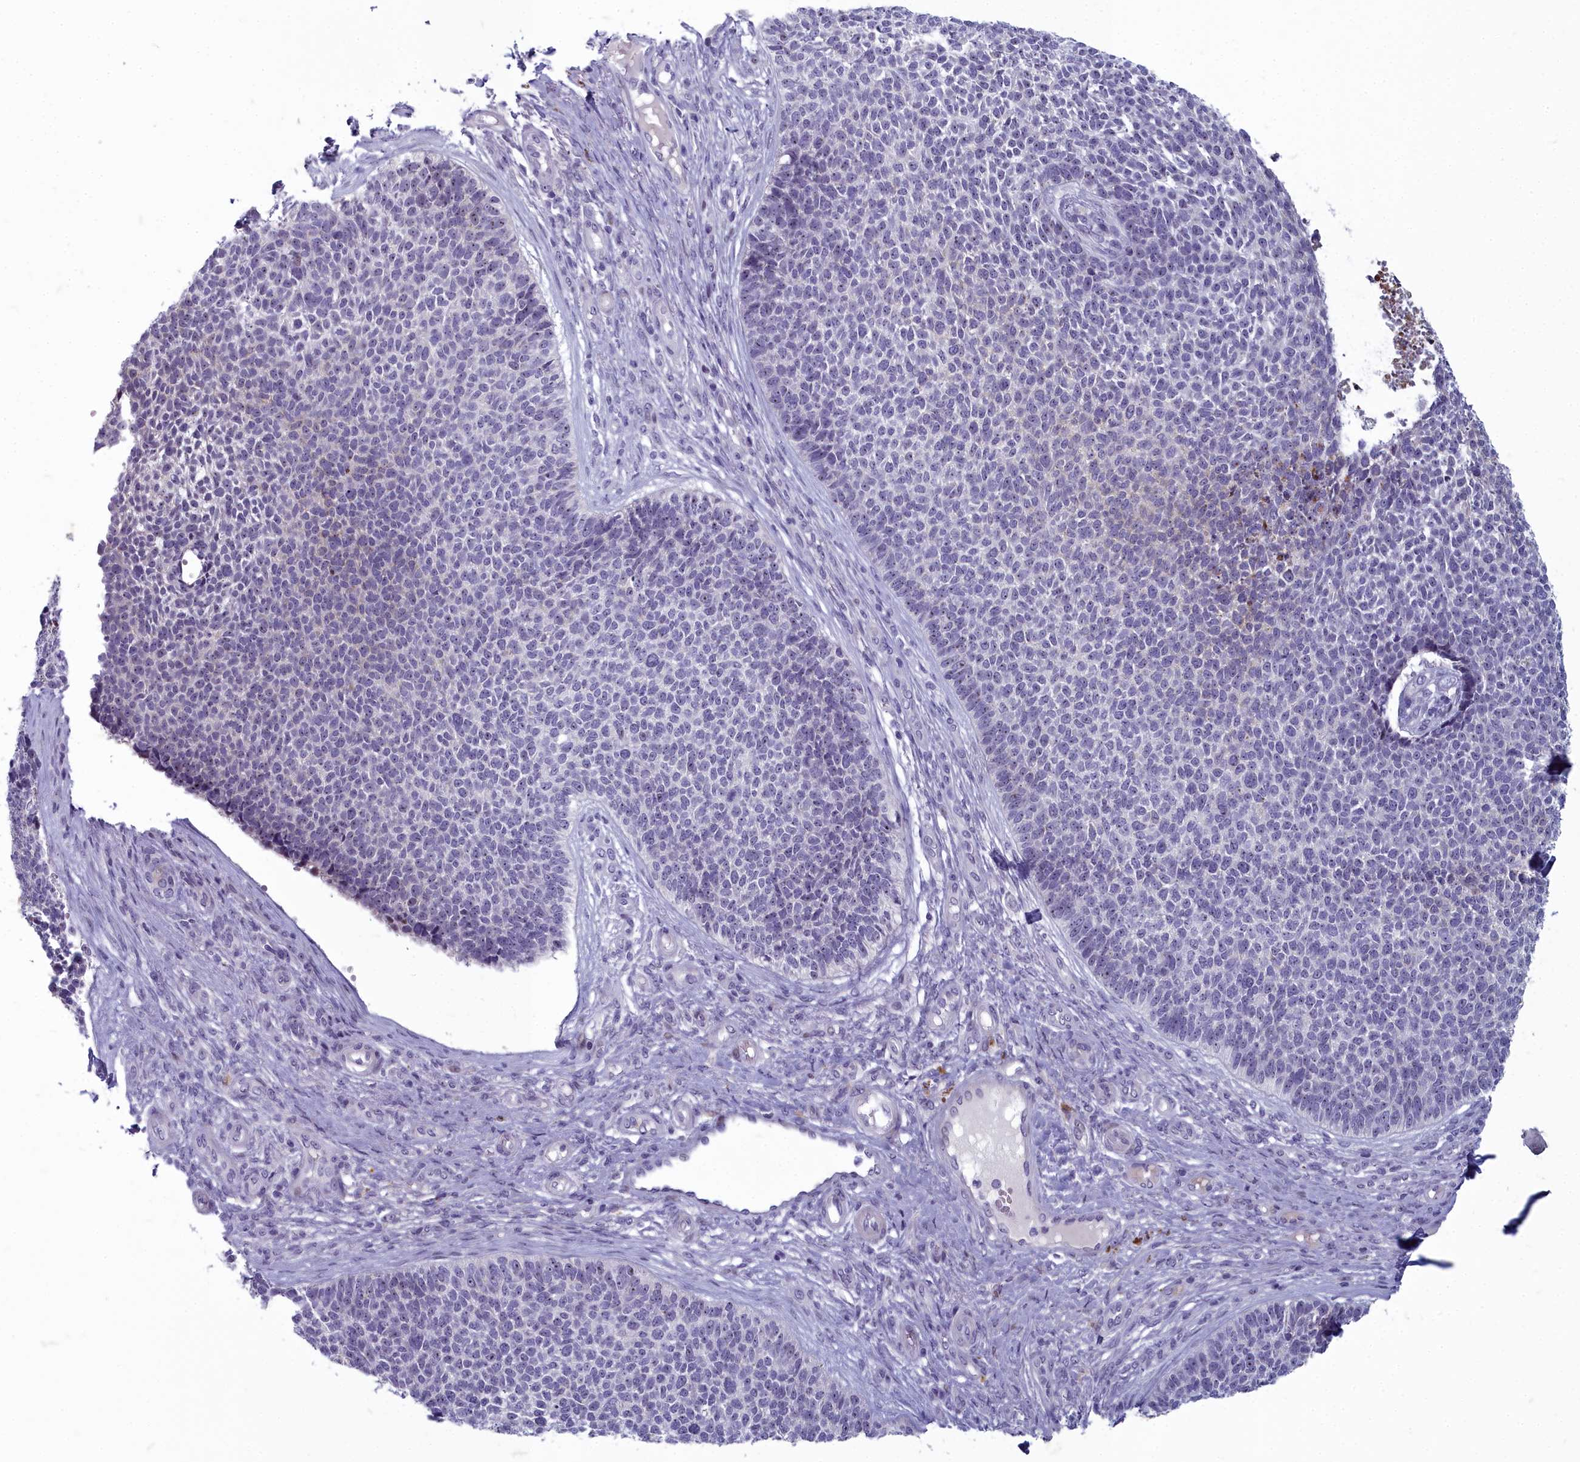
{"staining": {"intensity": "negative", "quantity": "none", "location": "none"}, "tissue": "skin cancer", "cell_type": "Tumor cells", "image_type": "cancer", "snomed": [{"axis": "morphology", "description": "Basal cell carcinoma"}, {"axis": "topography", "description": "Skin"}], "caption": "Tumor cells are negative for protein expression in human basal cell carcinoma (skin).", "gene": "INSYN2A", "patient": {"sex": "female", "age": 84}}